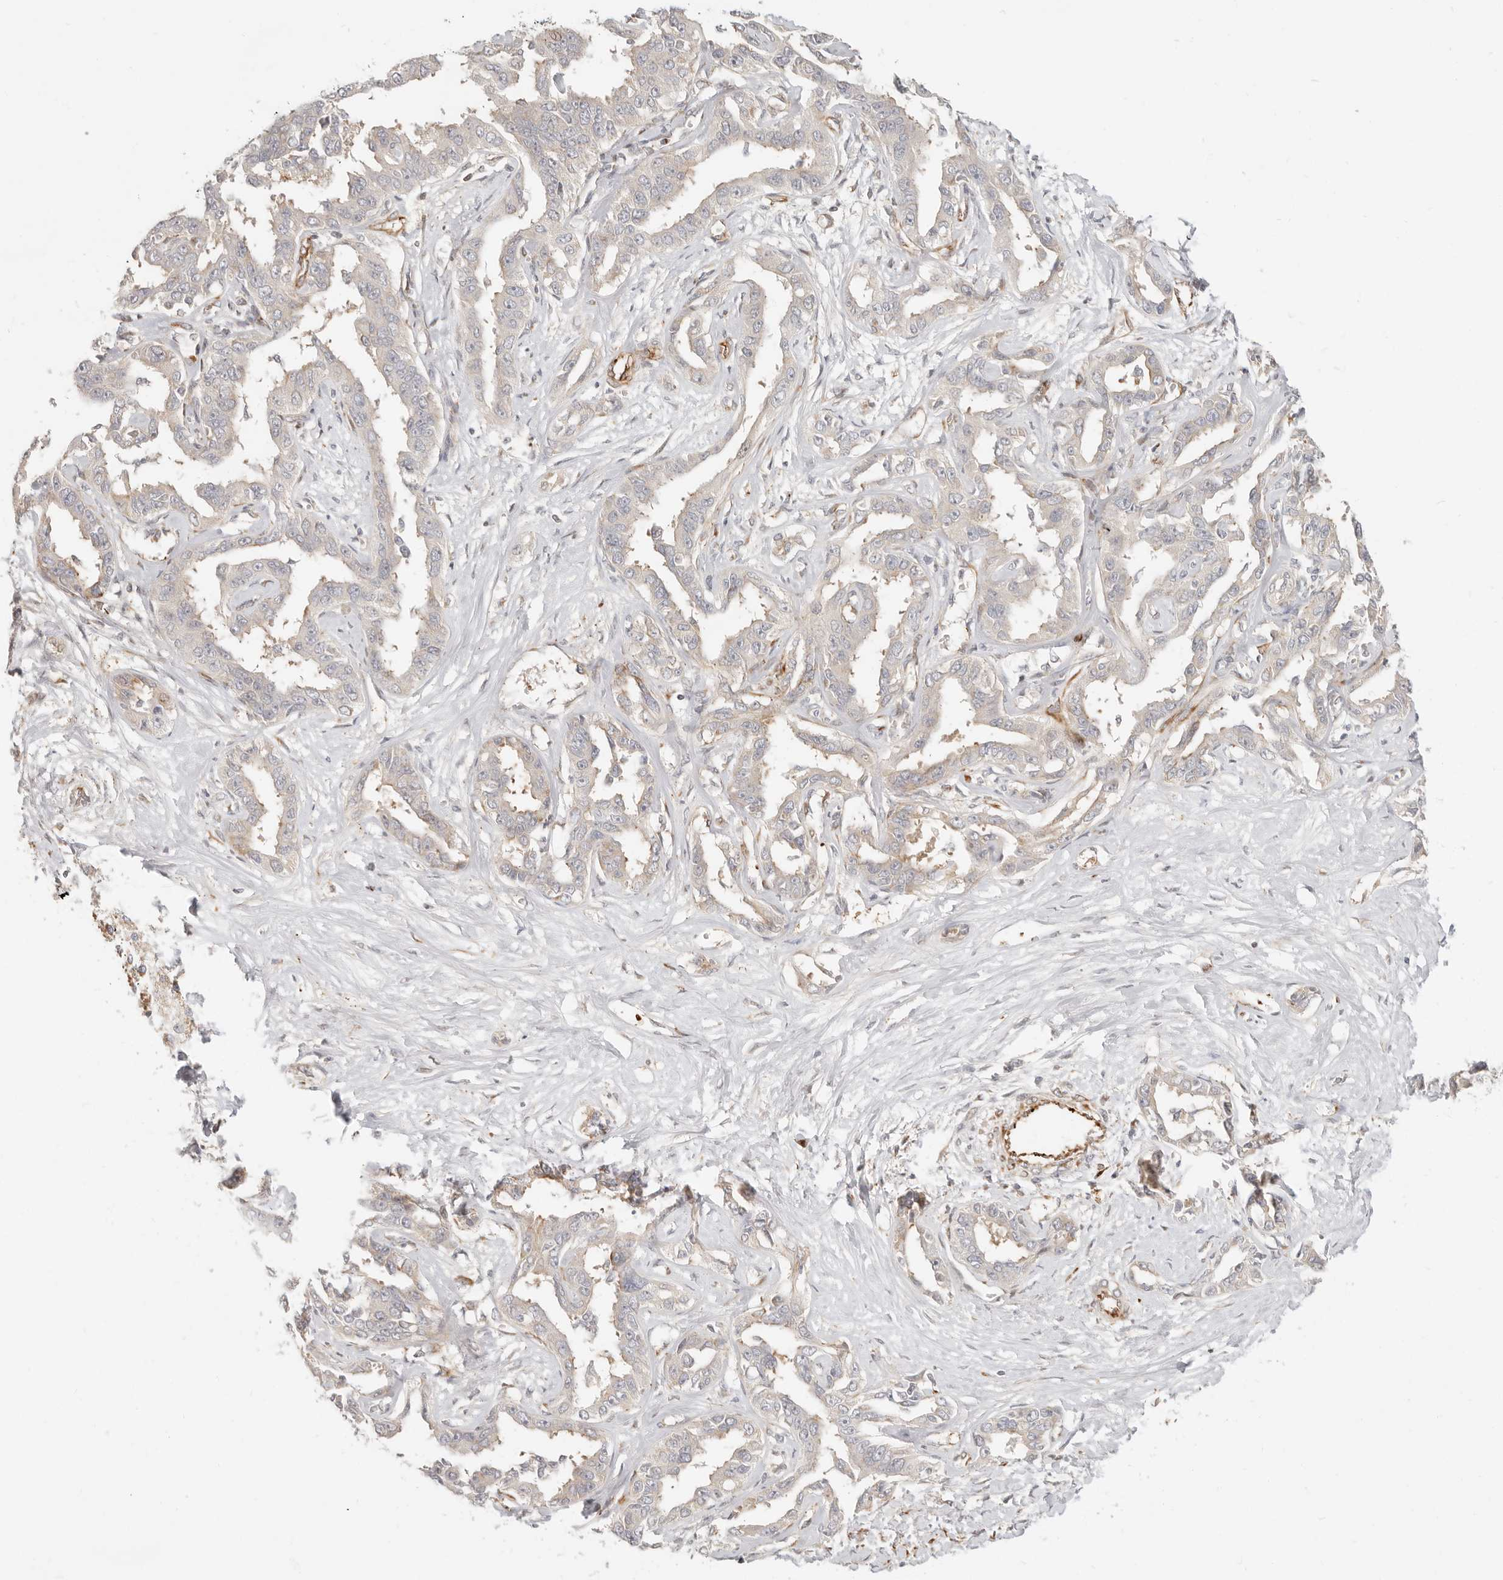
{"staining": {"intensity": "weak", "quantity": "<25%", "location": "cytoplasmic/membranous"}, "tissue": "liver cancer", "cell_type": "Tumor cells", "image_type": "cancer", "snomed": [{"axis": "morphology", "description": "Cholangiocarcinoma"}, {"axis": "topography", "description": "Liver"}], "caption": "This is an immunohistochemistry image of liver cholangiocarcinoma. There is no expression in tumor cells.", "gene": "SASS6", "patient": {"sex": "male", "age": 59}}